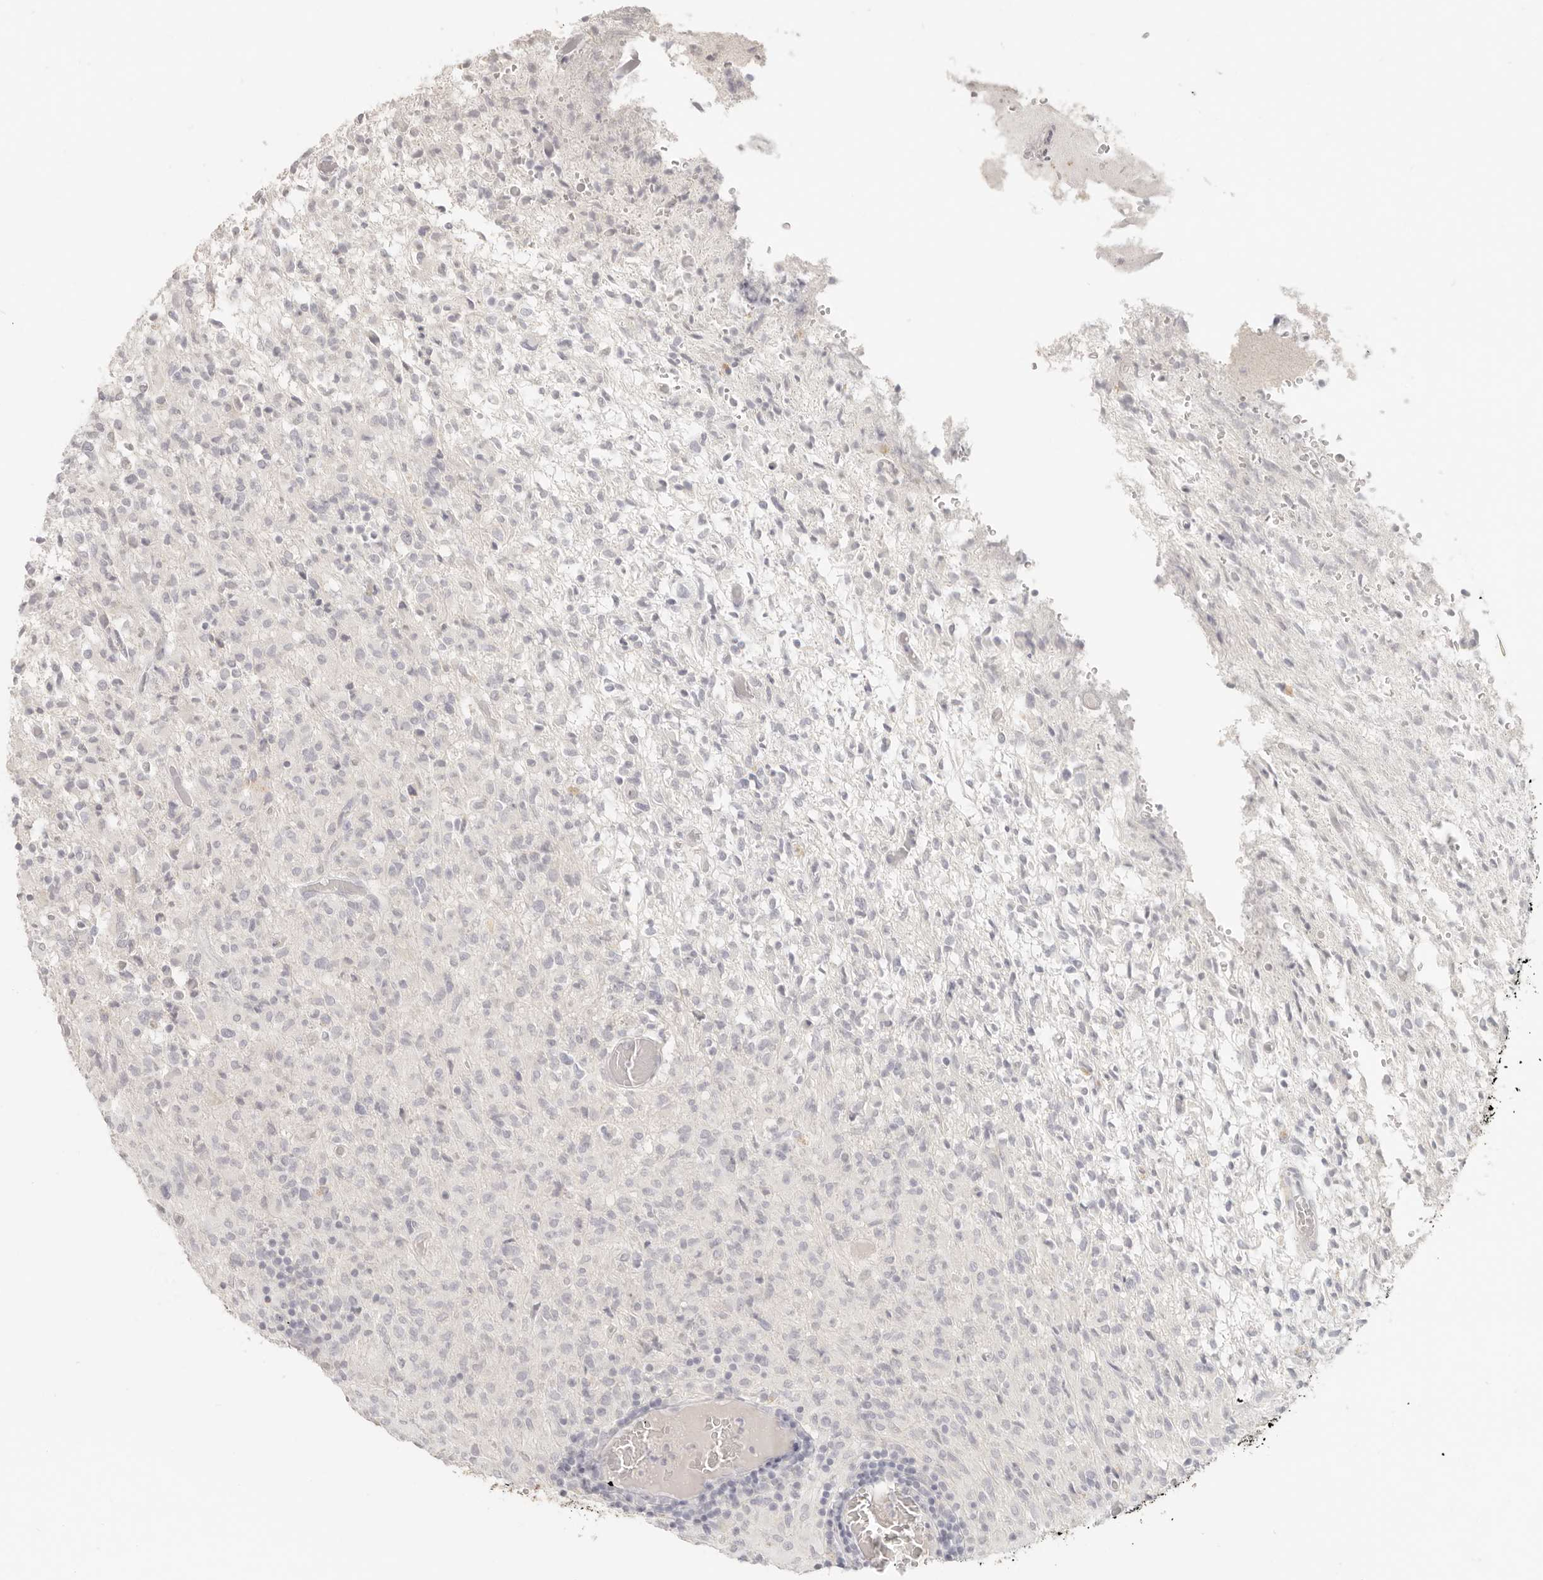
{"staining": {"intensity": "negative", "quantity": "none", "location": "none"}, "tissue": "glioma", "cell_type": "Tumor cells", "image_type": "cancer", "snomed": [{"axis": "morphology", "description": "Glioma, malignant, High grade"}, {"axis": "topography", "description": "Brain"}], "caption": "IHC of human malignant high-grade glioma demonstrates no positivity in tumor cells.", "gene": "EPCAM", "patient": {"sex": "female", "age": 57}}